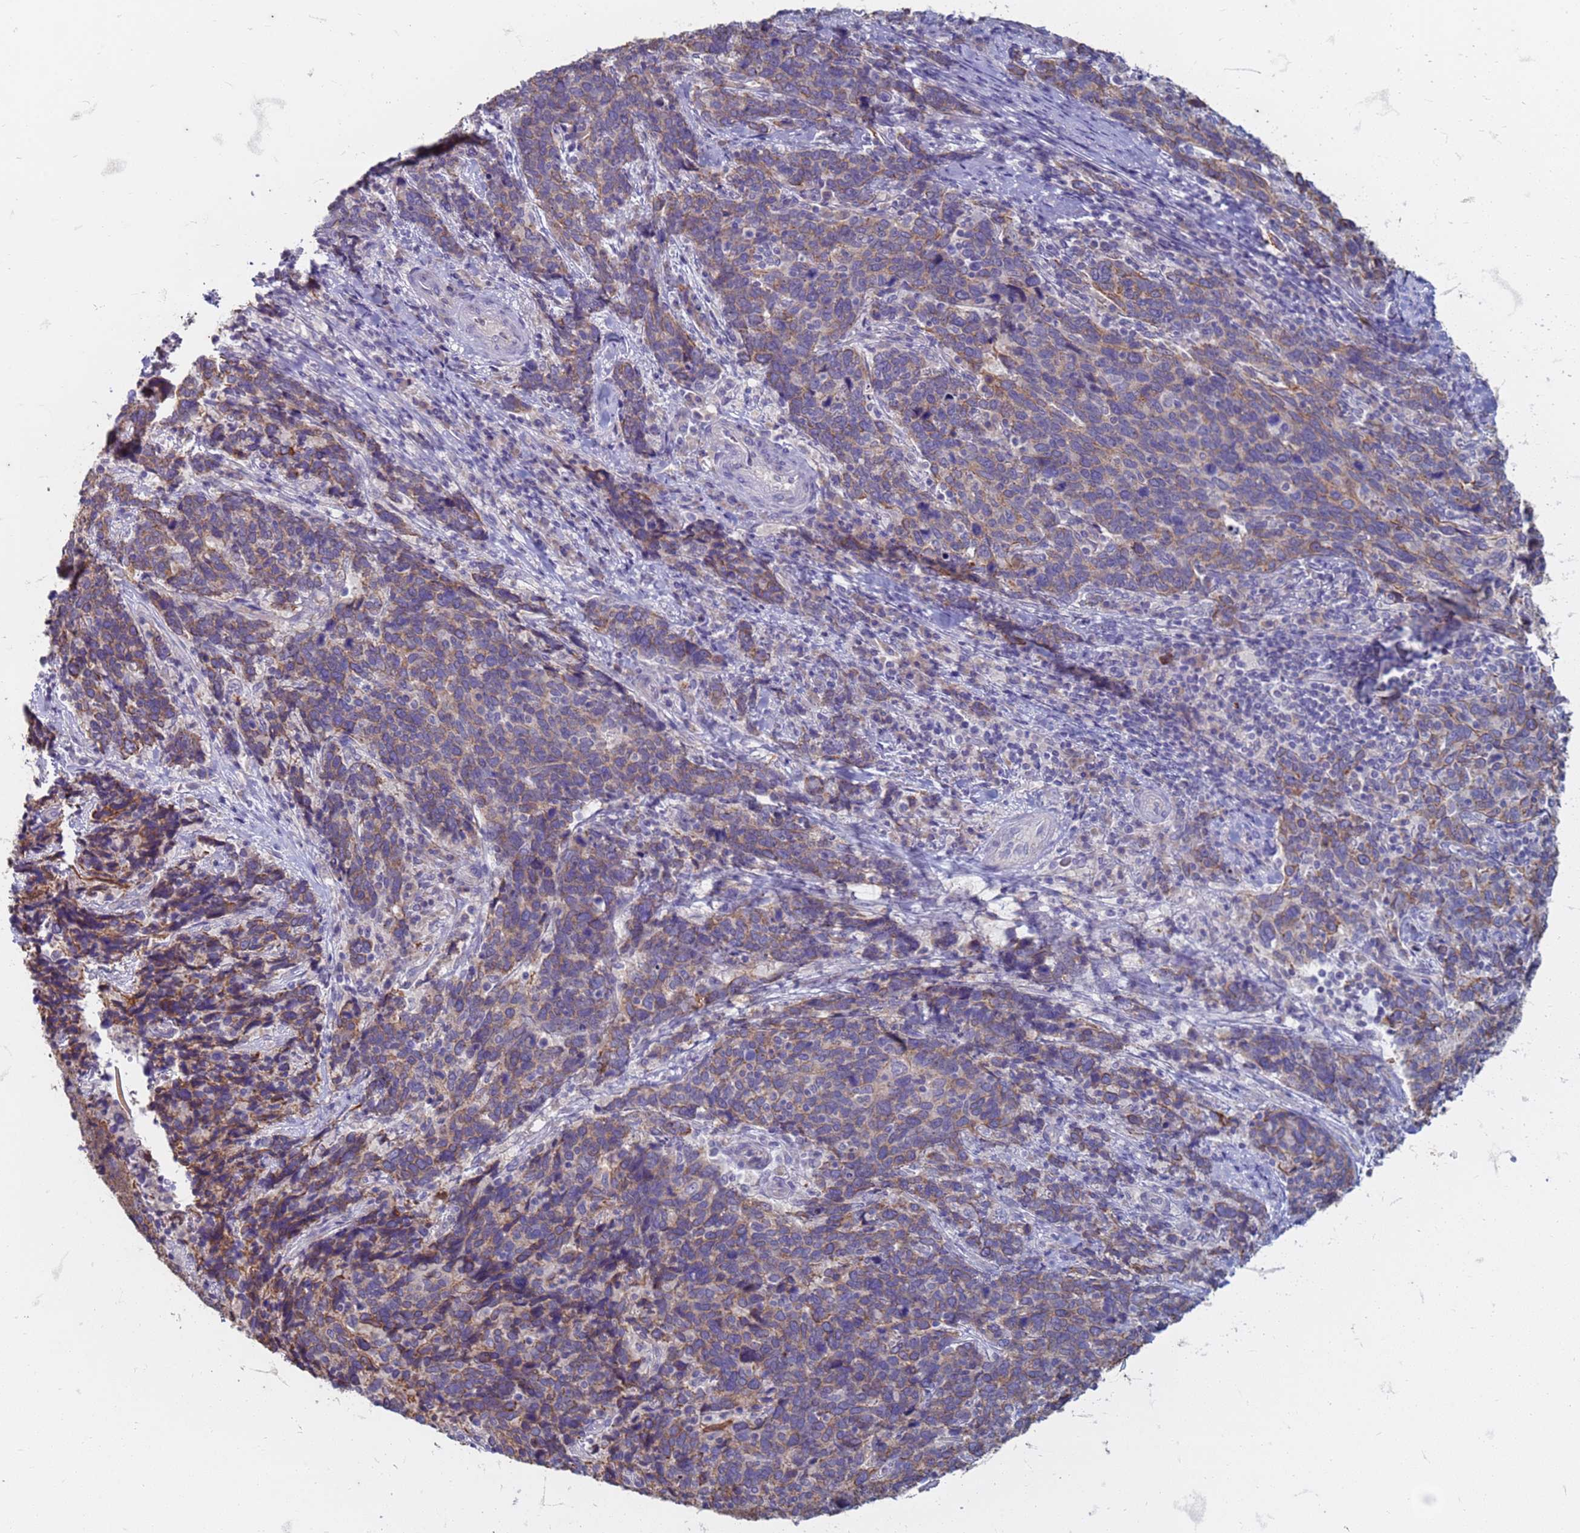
{"staining": {"intensity": "weak", "quantity": "25%-75%", "location": "cytoplasmic/membranous"}, "tissue": "cervical cancer", "cell_type": "Tumor cells", "image_type": "cancer", "snomed": [{"axis": "morphology", "description": "Squamous cell carcinoma, NOS"}, {"axis": "topography", "description": "Cervix"}], "caption": "Immunohistochemistry (IHC) histopathology image of neoplastic tissue: human cervical squamous cell carcinoma stained using immunohistochemistry exhibits low levels of weak protein expression localized specifically in the cytoplasmic/membranous of tumor cells, appearing as a cytoplasmic/membranous brown color.", "gene": "SUCO", "patient": {"sex": "female", "age": 41}}